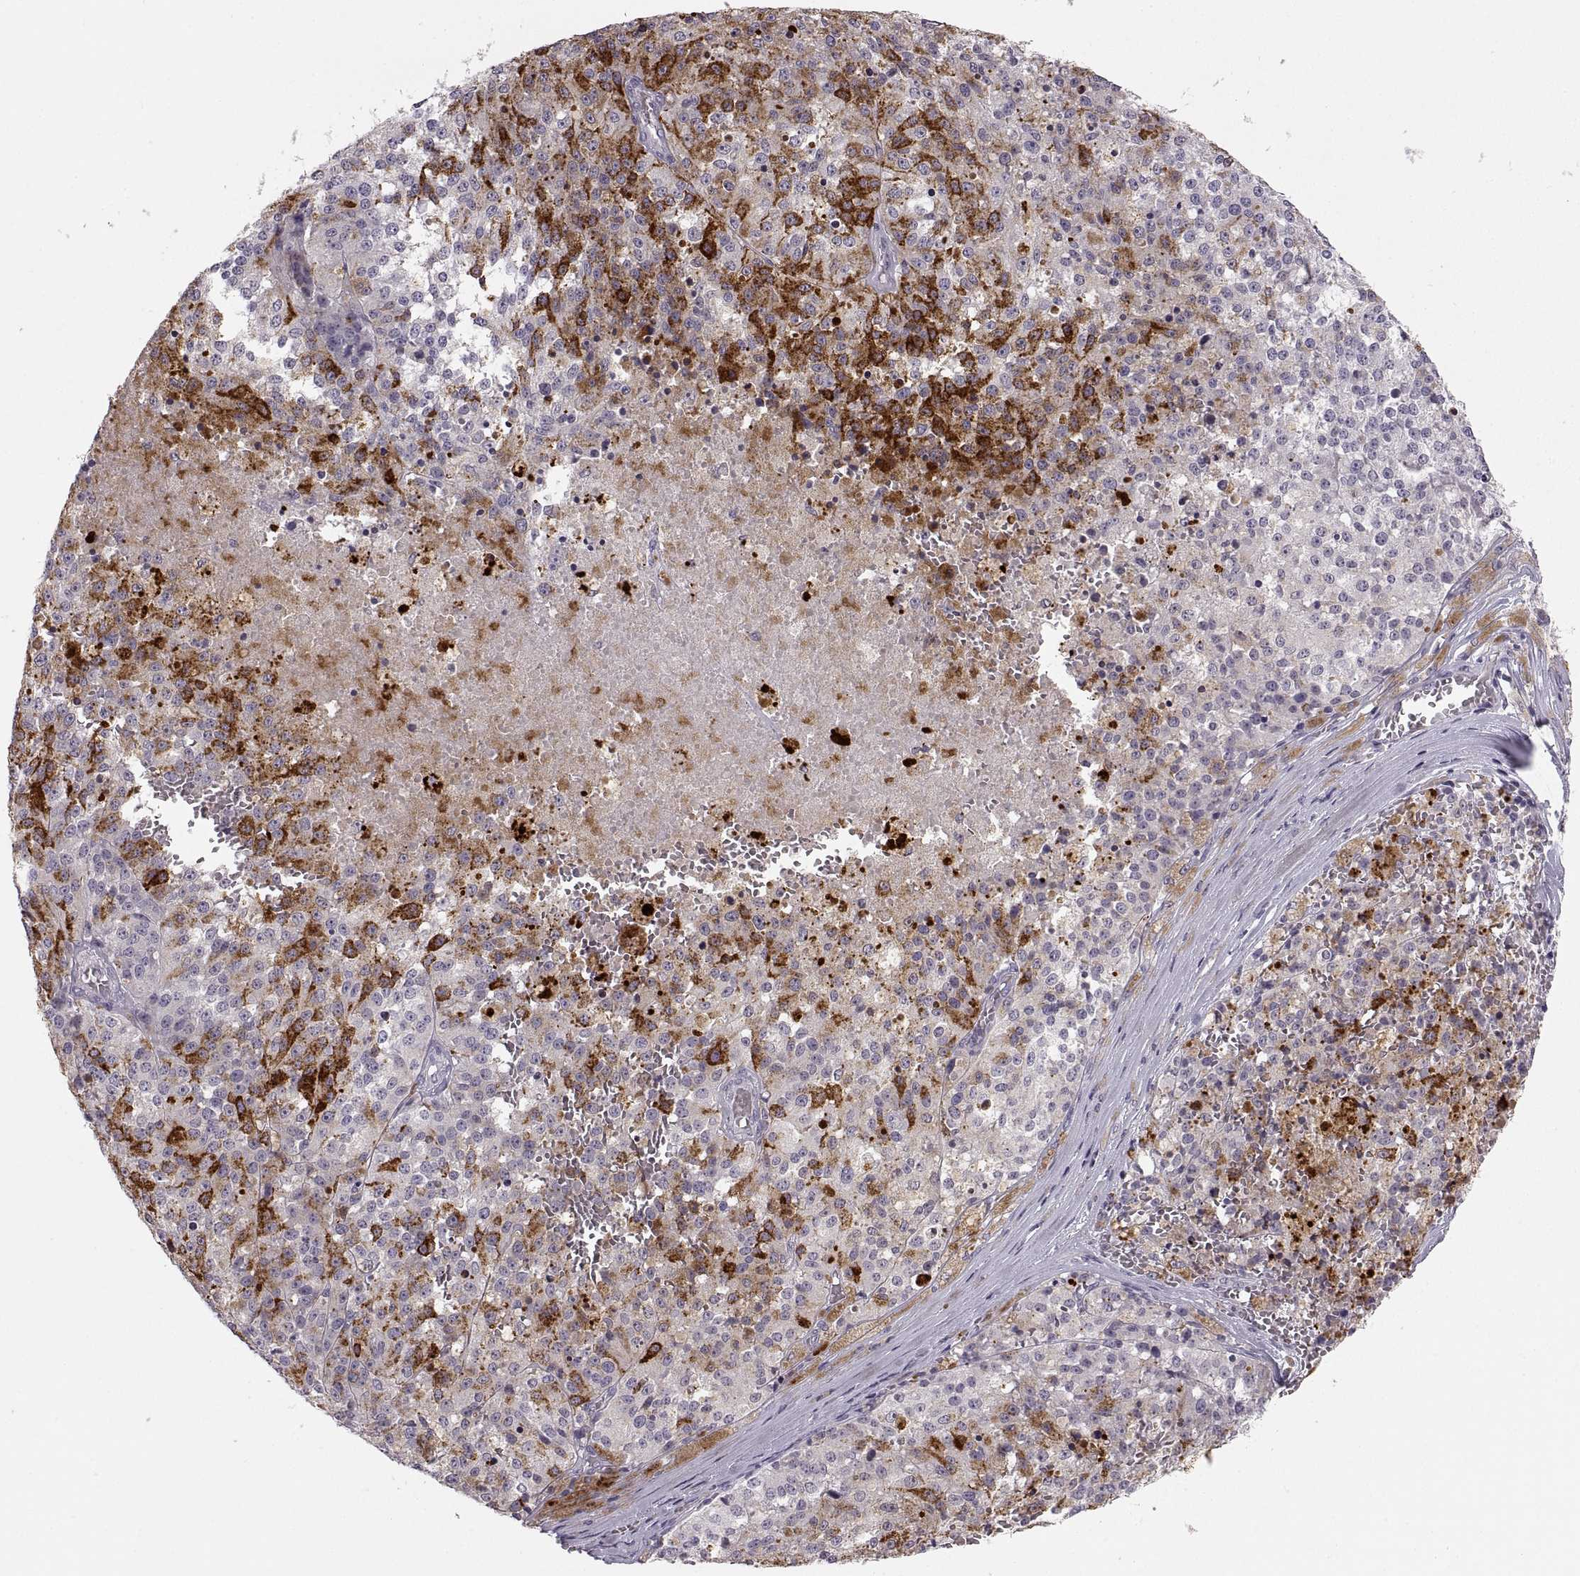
{"staining": {"intensity": "negative", "quantity": "none", "location": "none"}, "tissue": "melanoma", "cell_type": "Tumor cells", "image_type": "cancer", "snomed": [{"axis": "morphology", "description": "Malignant melanoma, Metastatic site"}, {"axis": "topography", "description": "Lymph node"}], "caption": "A high-resolution image shows IHC staining of malignant melanoma (metastatic site), which demonstrates no significant expression in tumor cells.", "gene": "ADH6", "patient": {"sex": "female", "age": 64}}